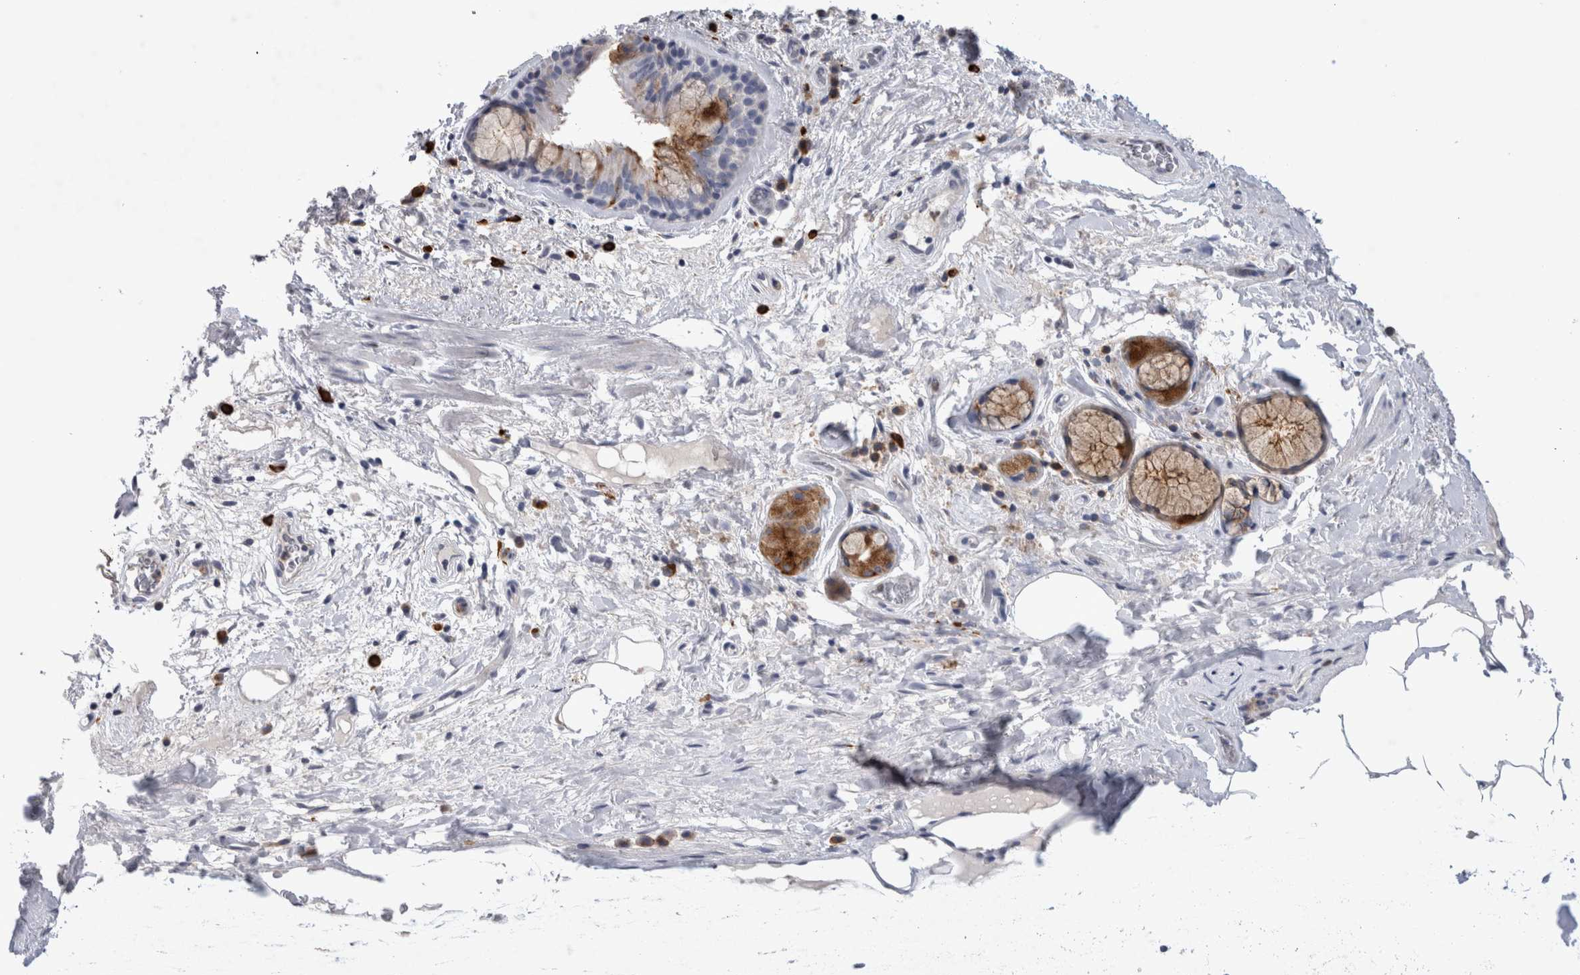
{"staining": {"intensity": "moderate", "quantity": "25%-75%", "location": "cytoplasmic/membranous"}, "tissue": "bronchus", "cell_type": "Respiratory epithelial cells", "image_type": "normal", "snomed": [{"axis": "morphology", "description": "Normal tissue, NOS"}, {"axis": "topography", "description": "Cartilage tissue"}], "caption": "Human bronchus stained with a protein marker demonstrates moderate staining in respiratory epithelial cells.", "gene": "CD63", "patient": {"sex": "female", "age": 63}}